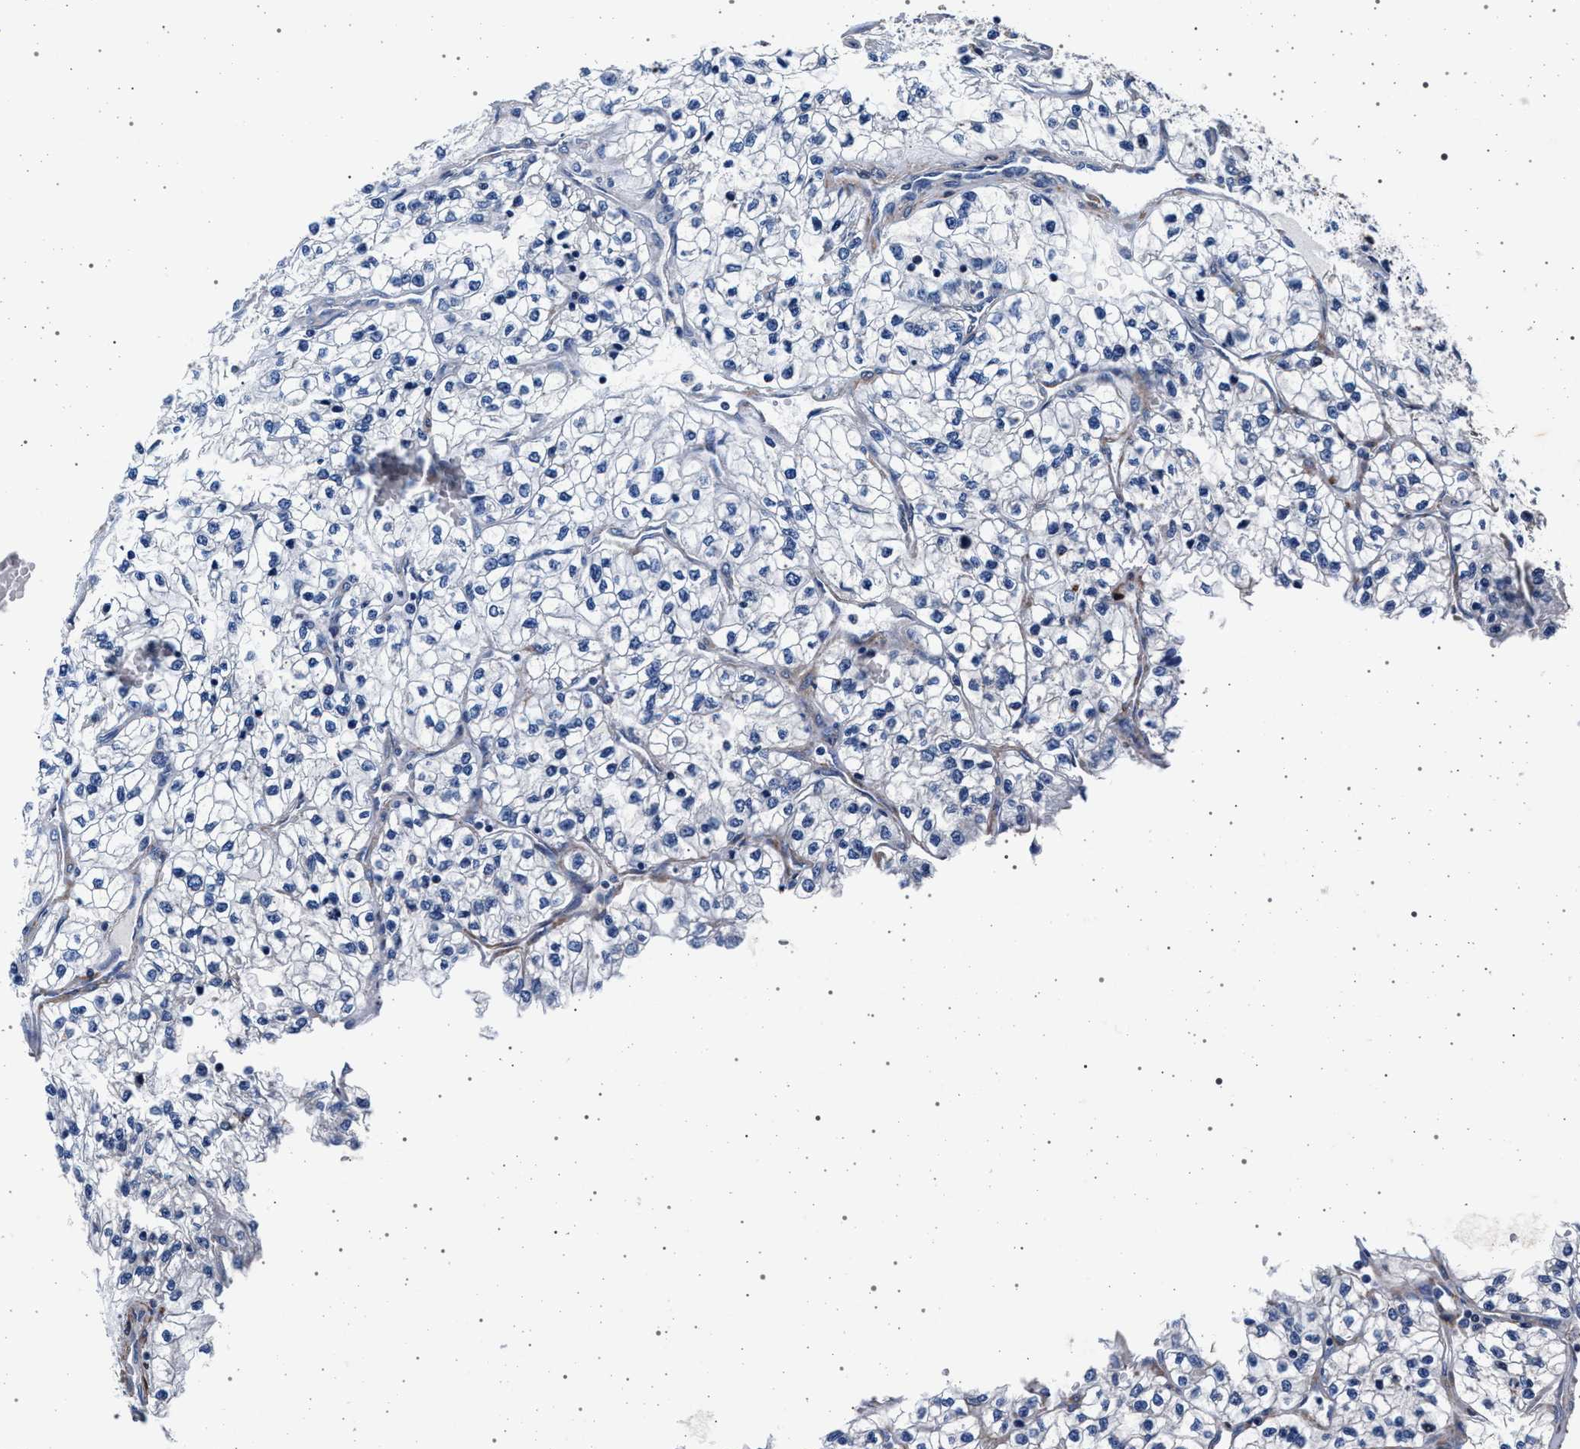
{"staining": {"intensity": "negative", "quantity": "none", "location": "none"}, "tissue": "renal cancer", "cell_type": "Tumor cells", "image_type": "cancer", "snomed": [{"axis": "morphology", "description": "Adenocarcinoma, NOS"}, {"axis": "topography", "description": "Kidney"}], "caption": "Immunohistochemistry micrograph of neoplastic tissue: human adenocarcinoma (renal) stained with DAB (3,3'-diaminobenzidine) shows no significant protein staining in tumor cells.", "gene": "KCNK6", "patient": {"sex": "female", "age": 57}}